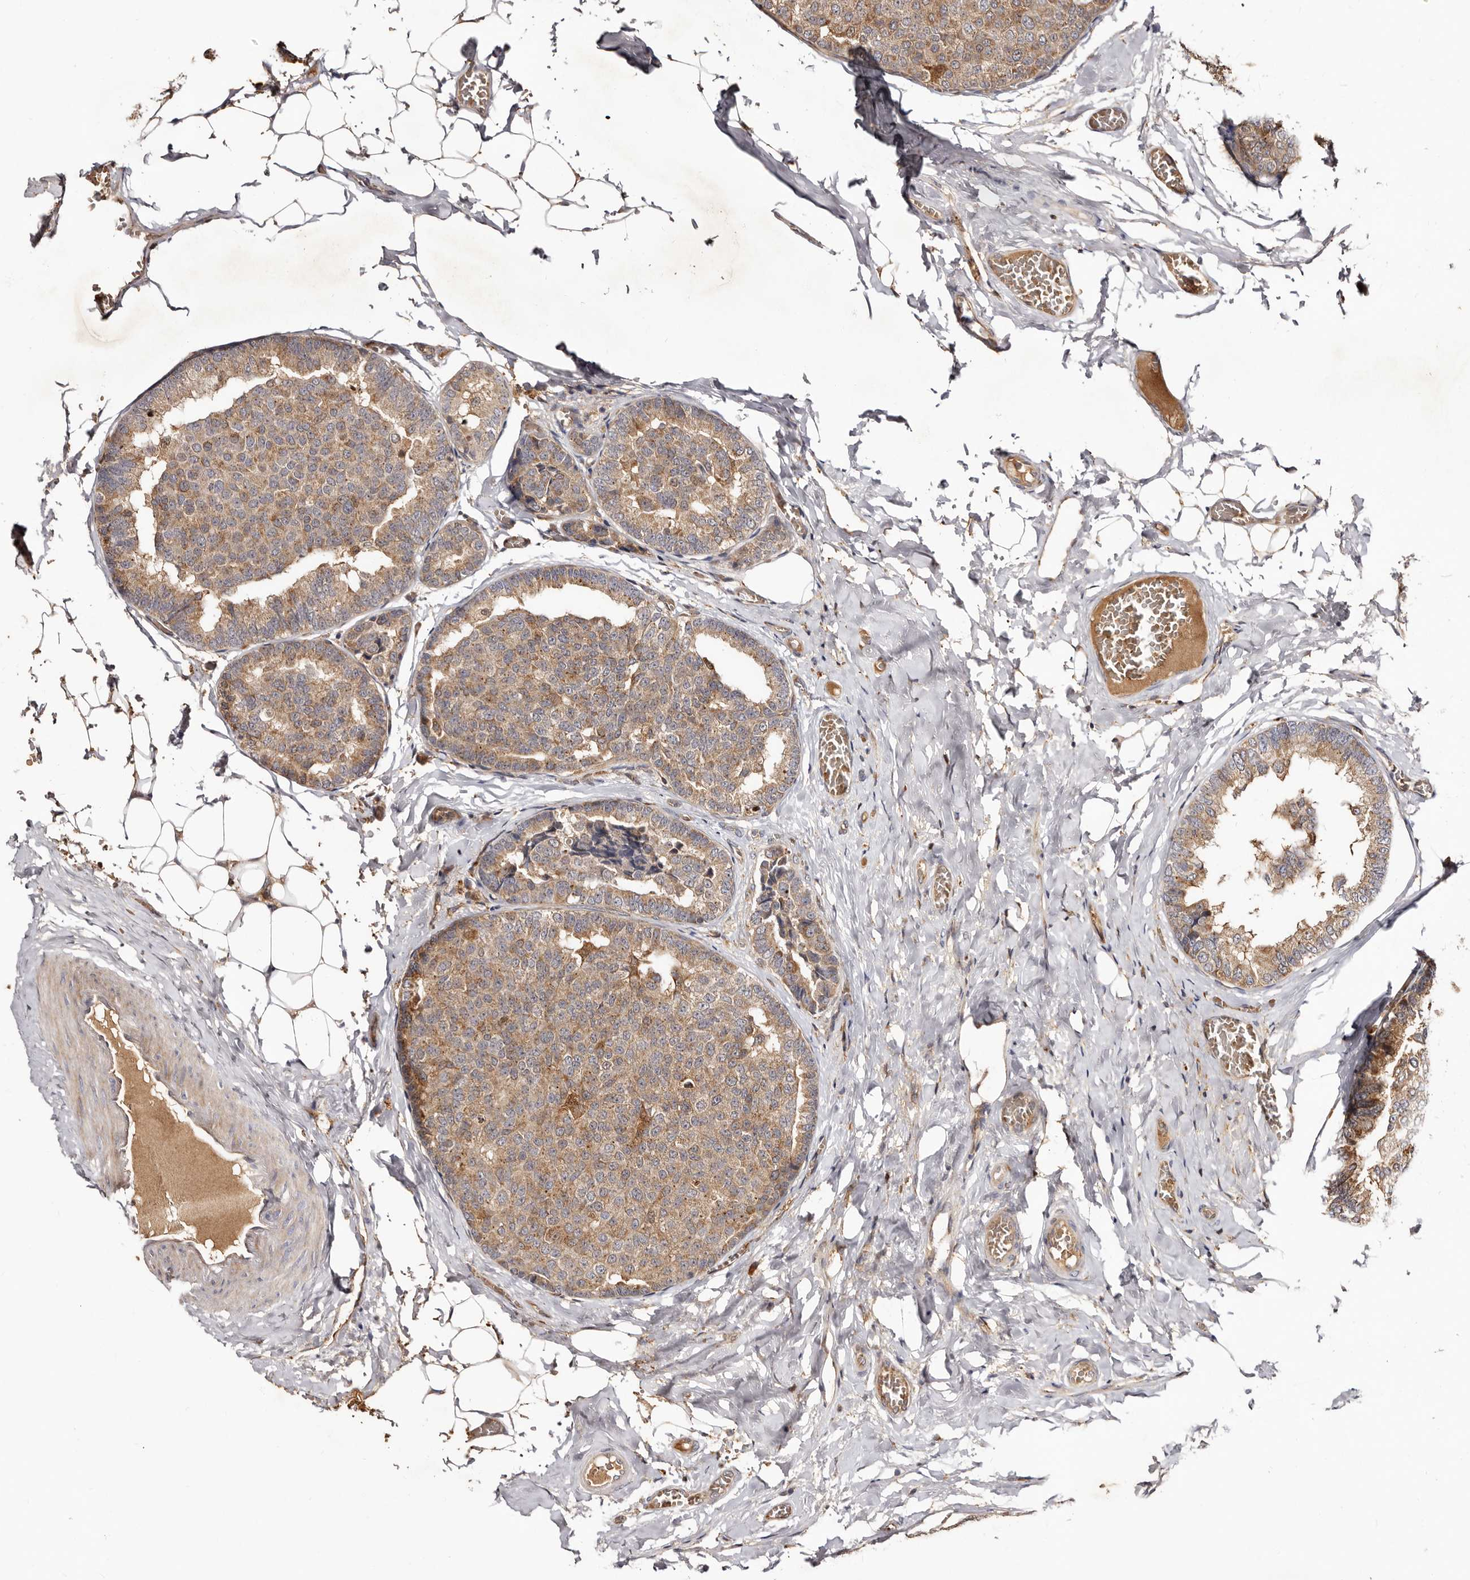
{"staining": {"intensity": "moderate", "quantity": ">75%", "location": "cytoplasmic/membranous"}, "tissue": "breast cancer", "cell_type": "Tumor cells", "image_type": "cancer", "snomed": [{"axis": "morphology", "description": "Normal tissue, NOS"}, {"axis": "morphology", "description": "Duct carcinoma"}, {"axis": "topography", "description": "Breast"}], "caption": "The histopathology image displays staining of breast invasive ductal carcinoma, revealing moderate cytoplasmic/membranous protein positivity (brown color) within tumor cells.", "gene": "BAX", "patient": {"sex": "female", "age": 43}}